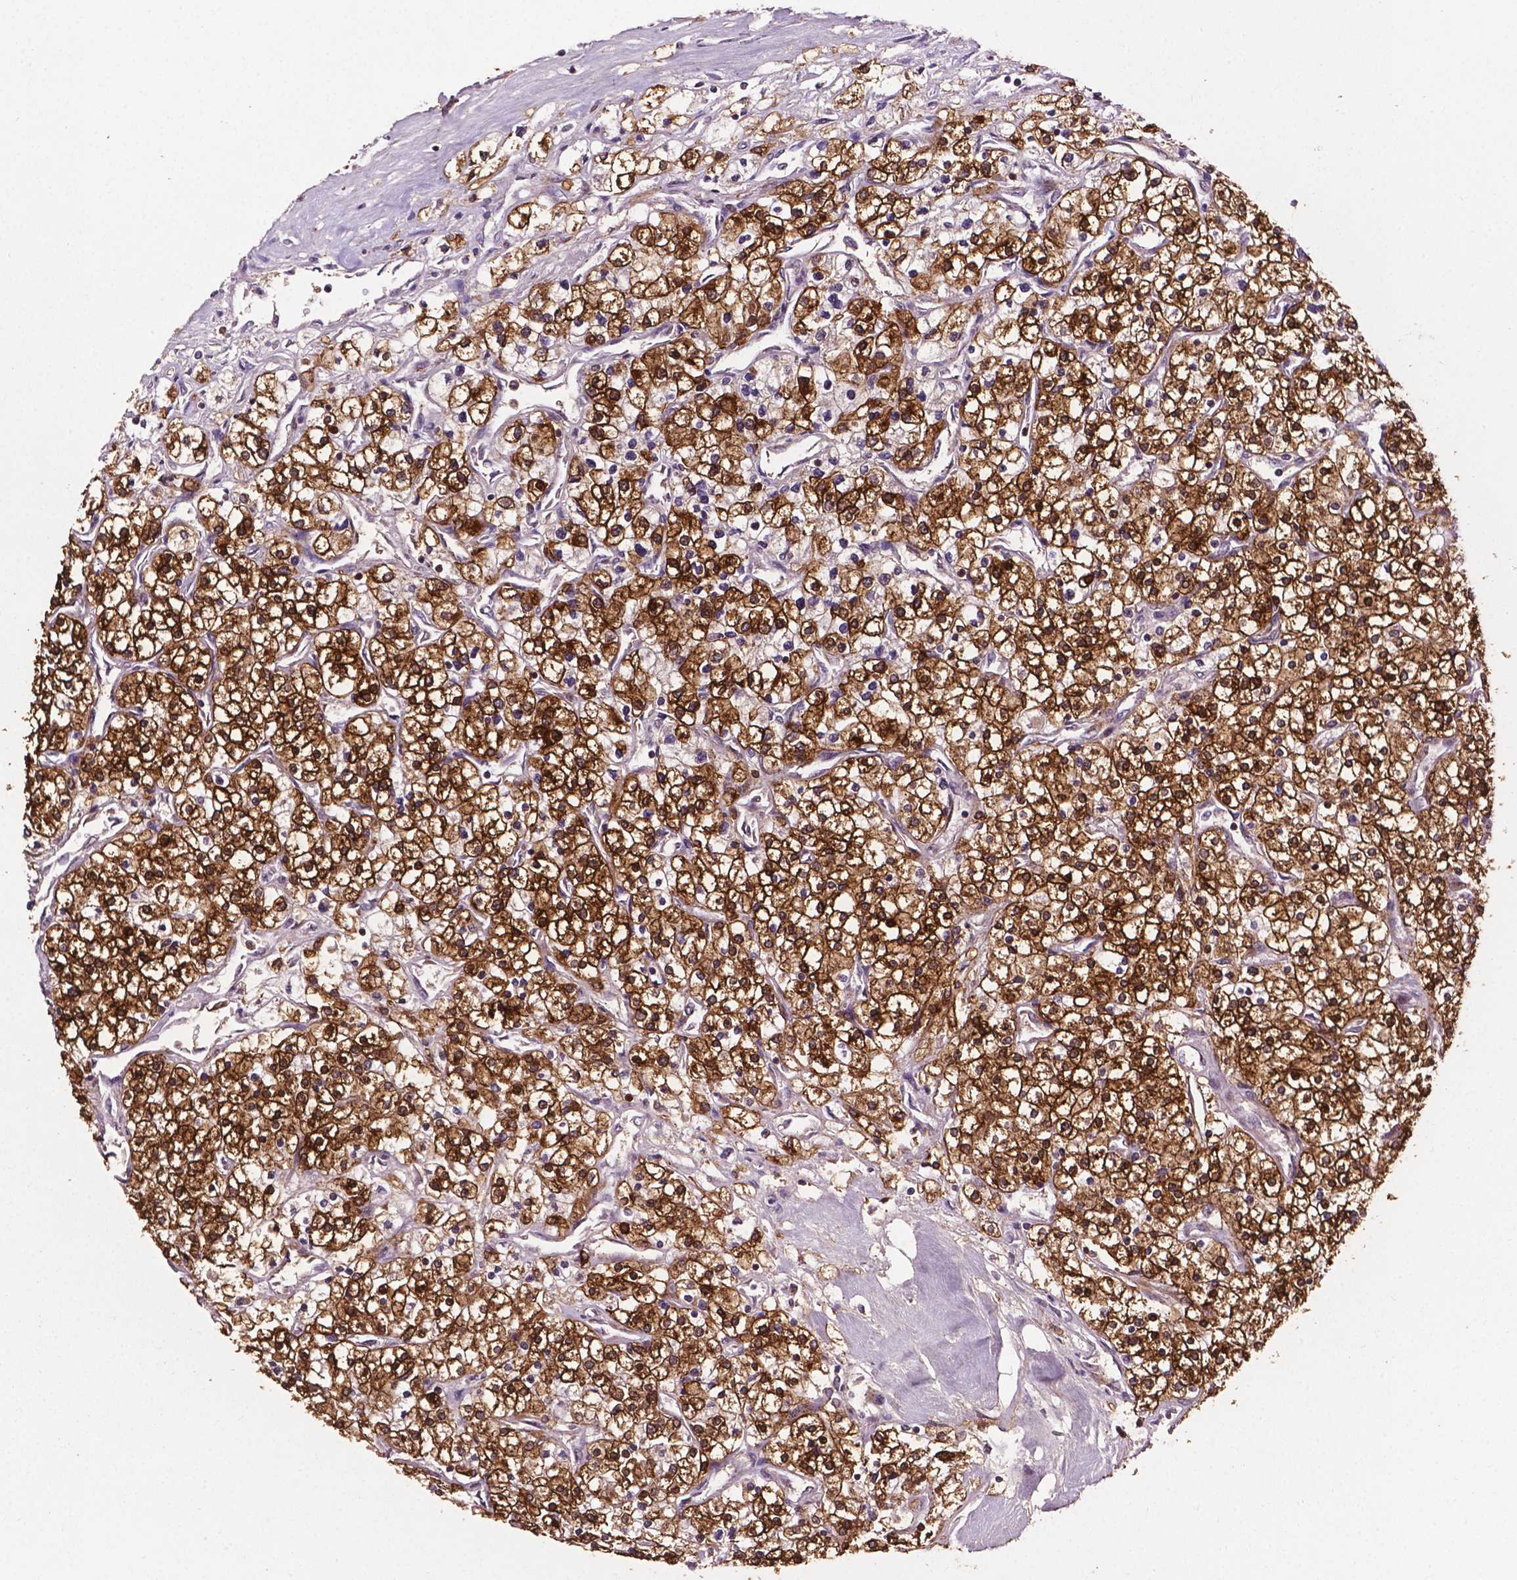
{"staining": {"intensity": "strong", "quantity": ">75%", "location": "cytoplasmic/membranous"}, "tissue": "renal cancer", "cell_type": "Tumor cells", "image_type": "cancer", "snomed": [{"axis": "morphology", "description": "Adenocarcinoma, NOS"}, {"axis": "topography", "description": "Kidney"}], "caption": "Immunohistochemistry (DAB (3,3'-diaminobenzidine)) staining of human renal cancer demonstrates strong cytoplasmic/membranous protein expression in about >75% of tumor cells.", "gene": "SMAD3", "patient": {"sex": "male", "age": 80}}